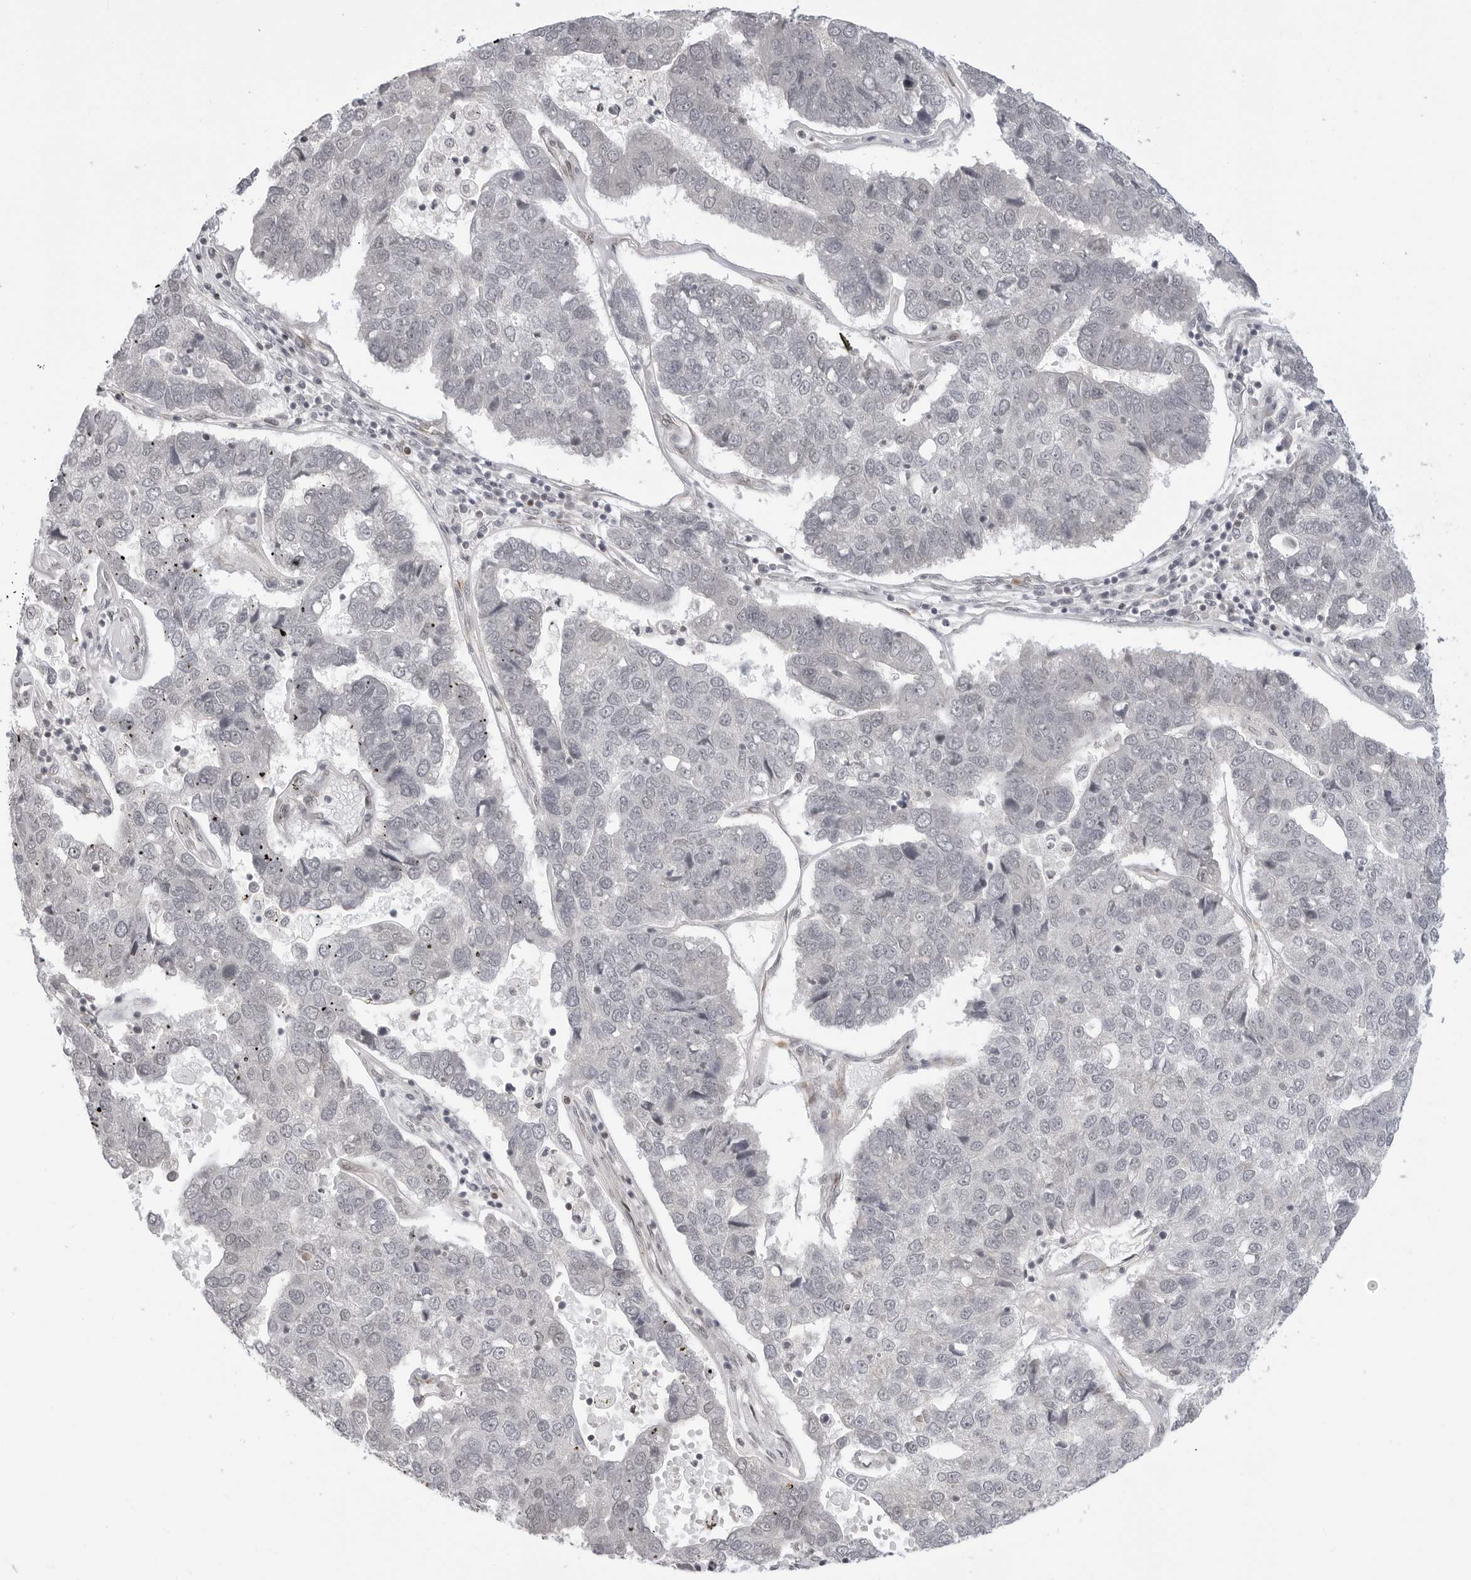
{"staining": {"intensity": "negative", "quantity": "none", "location": "none"}, "tissue": "pancreatic cancer", "cell_type": "Tumor cells", "image_type": "cancer", "snomed": [{"axis": "morphology", "description": "Adenocarcinoma, NOS"}, {"axis": "topography", "description": "Pancreas"}], "caption": "Tumor cells are negative for brown protein staining in pancreatic adenocarcinoma.", "gene": "C8orf33", "patient": {"sex": "female", "age": 61}}